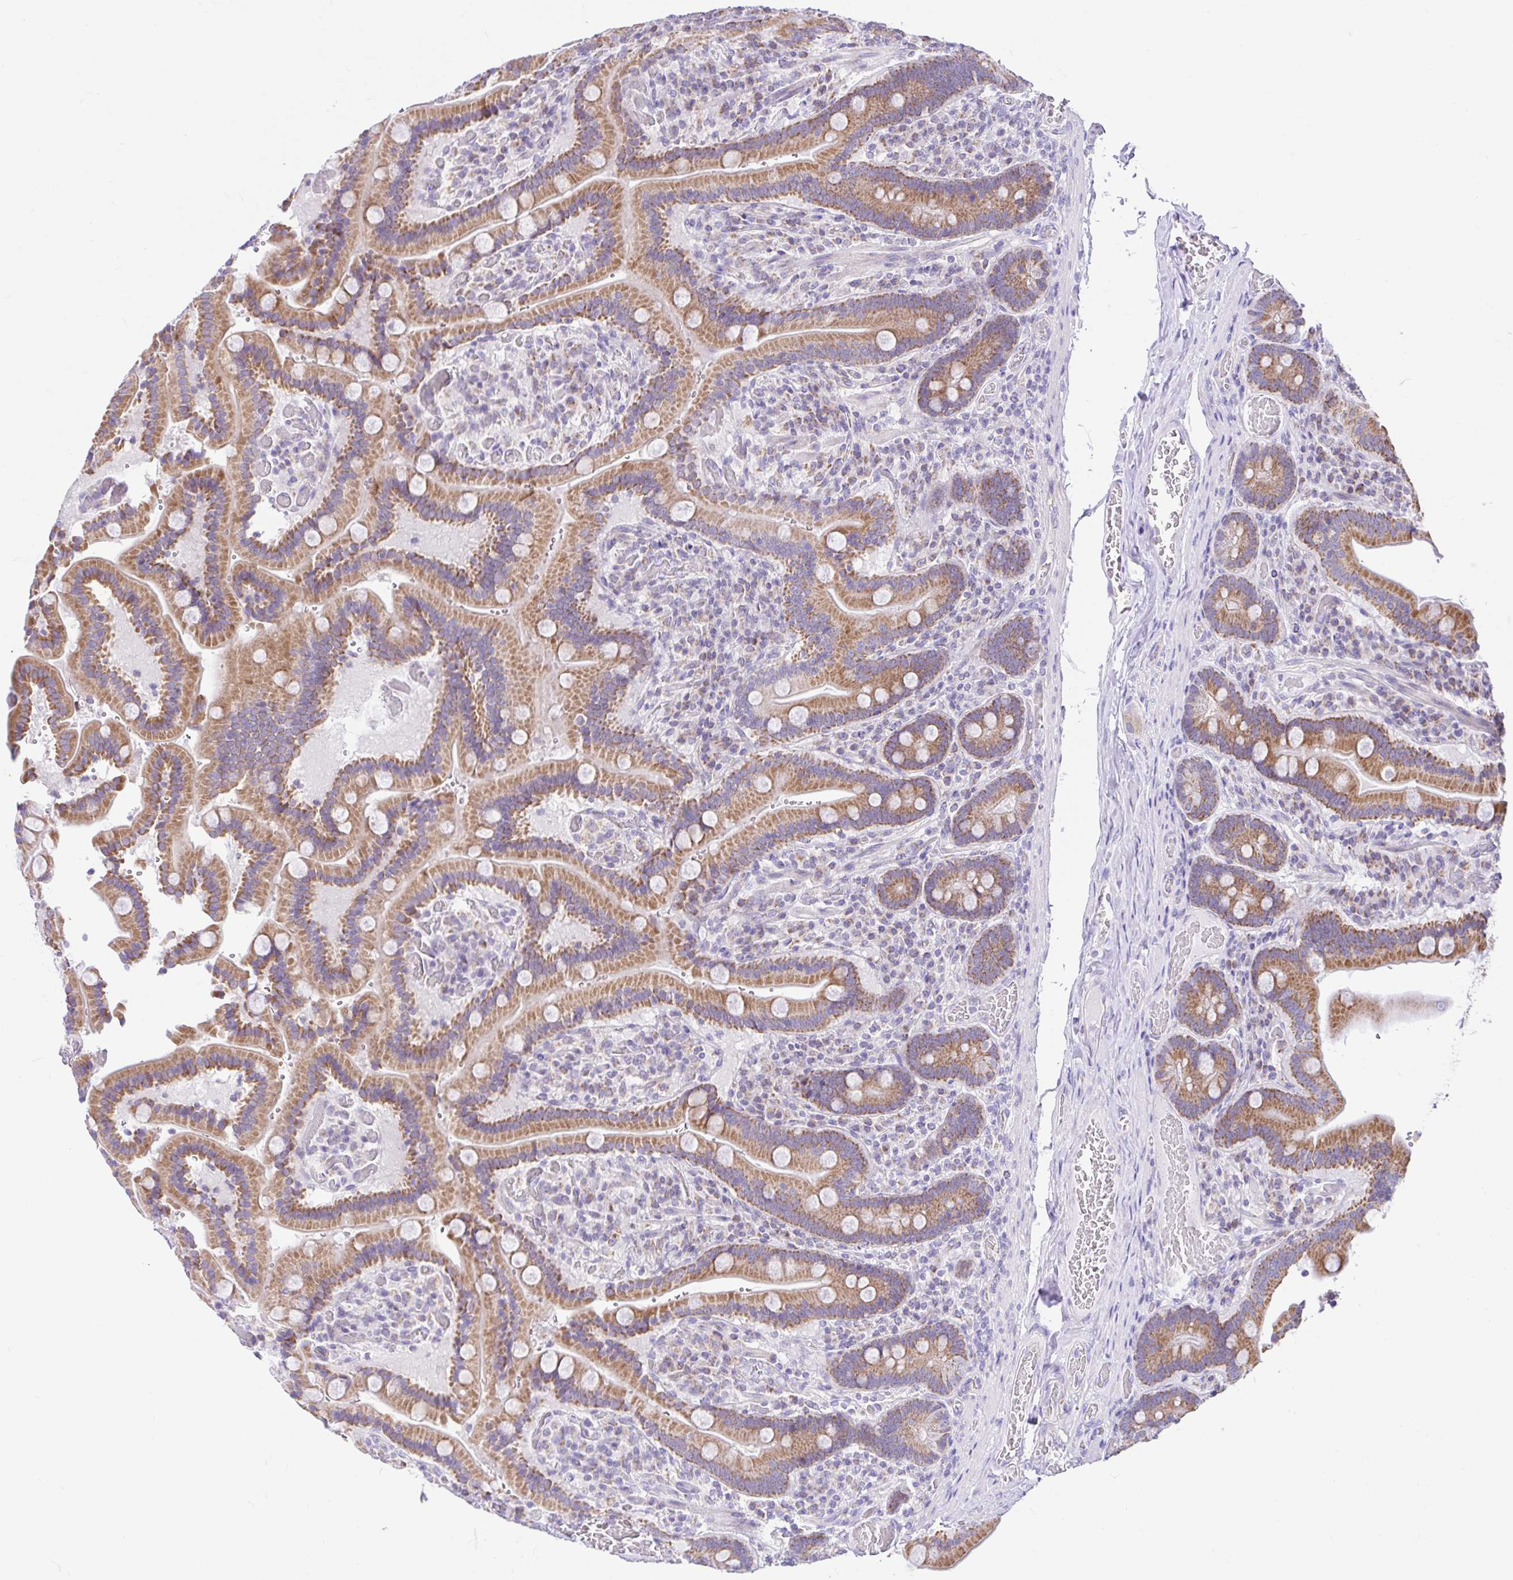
{"staining": {"intensity": "moderate", "quantity": ">75%", "location": "cytoplasmic/membranous"}, "tissue": "duodenum", "cell_type": "Glandular cells", "image_type": "normal", "snomed": [{"axis": "morphology", "description": "Normal tissue, NOS"}, {"axis": "topography", "description": "Duodenum"}], "caption": "IHC (DAB) staining of normal human duodenum exhibits moderate cytoplasmic/membranous protein staining in about >75% of glandular cells. The staining was performed using DAB (3,3'-diaminobenzidine) to visualize the protein expression in brown, while the nuclei were stained in blue with hematoxylin (Magnification: 20x).", "gene": "NDUFS2", "patient": {"sex": "female", "age": 62}}